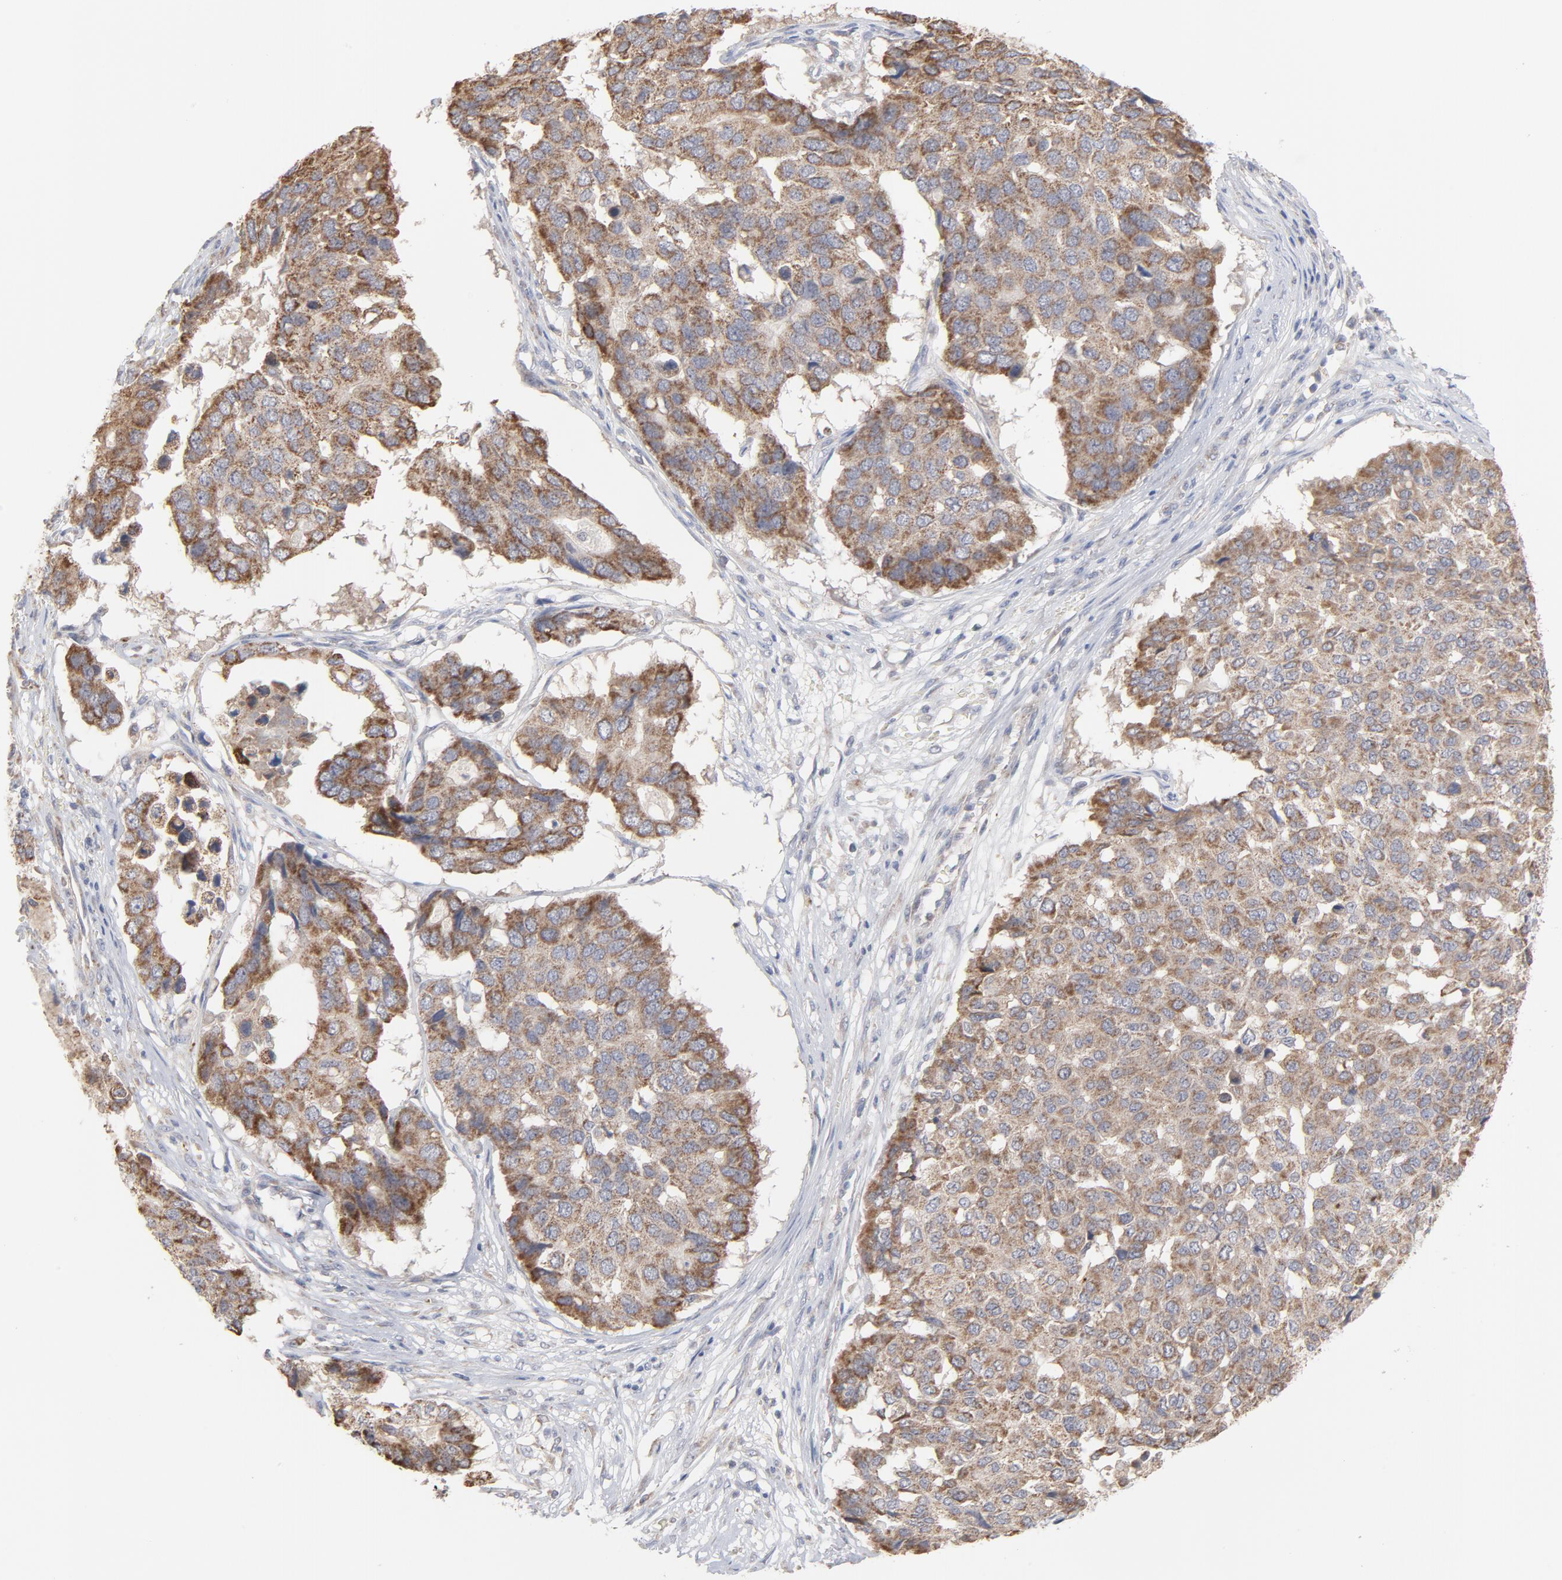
{"staining": {"intensity": "moderate", "quantity": ">75%", "location": "cytoplasmic/membranous"}, "tissue": "pancreatic cancer", "cell_type": "Tumor cells", "image_type": "cancer", "snomed": [{"axis": "morphology", "description": "Adenocarcinoma, NOS"}, {"axis": "topography", "description": "Pancreas"}], "caption": "IHC photomicrograph of neoplastic tissue: pancreatic cancer stained using immunohistochemistry displays medium levels of moderate protein expression localized specifically in the cytoplasmic/membranous of tumor cells, appearing as a cytoplasmic/membranous brown color.", "gene": "PPFIBP2", "patient": {"sex": "male", "age": 50}}